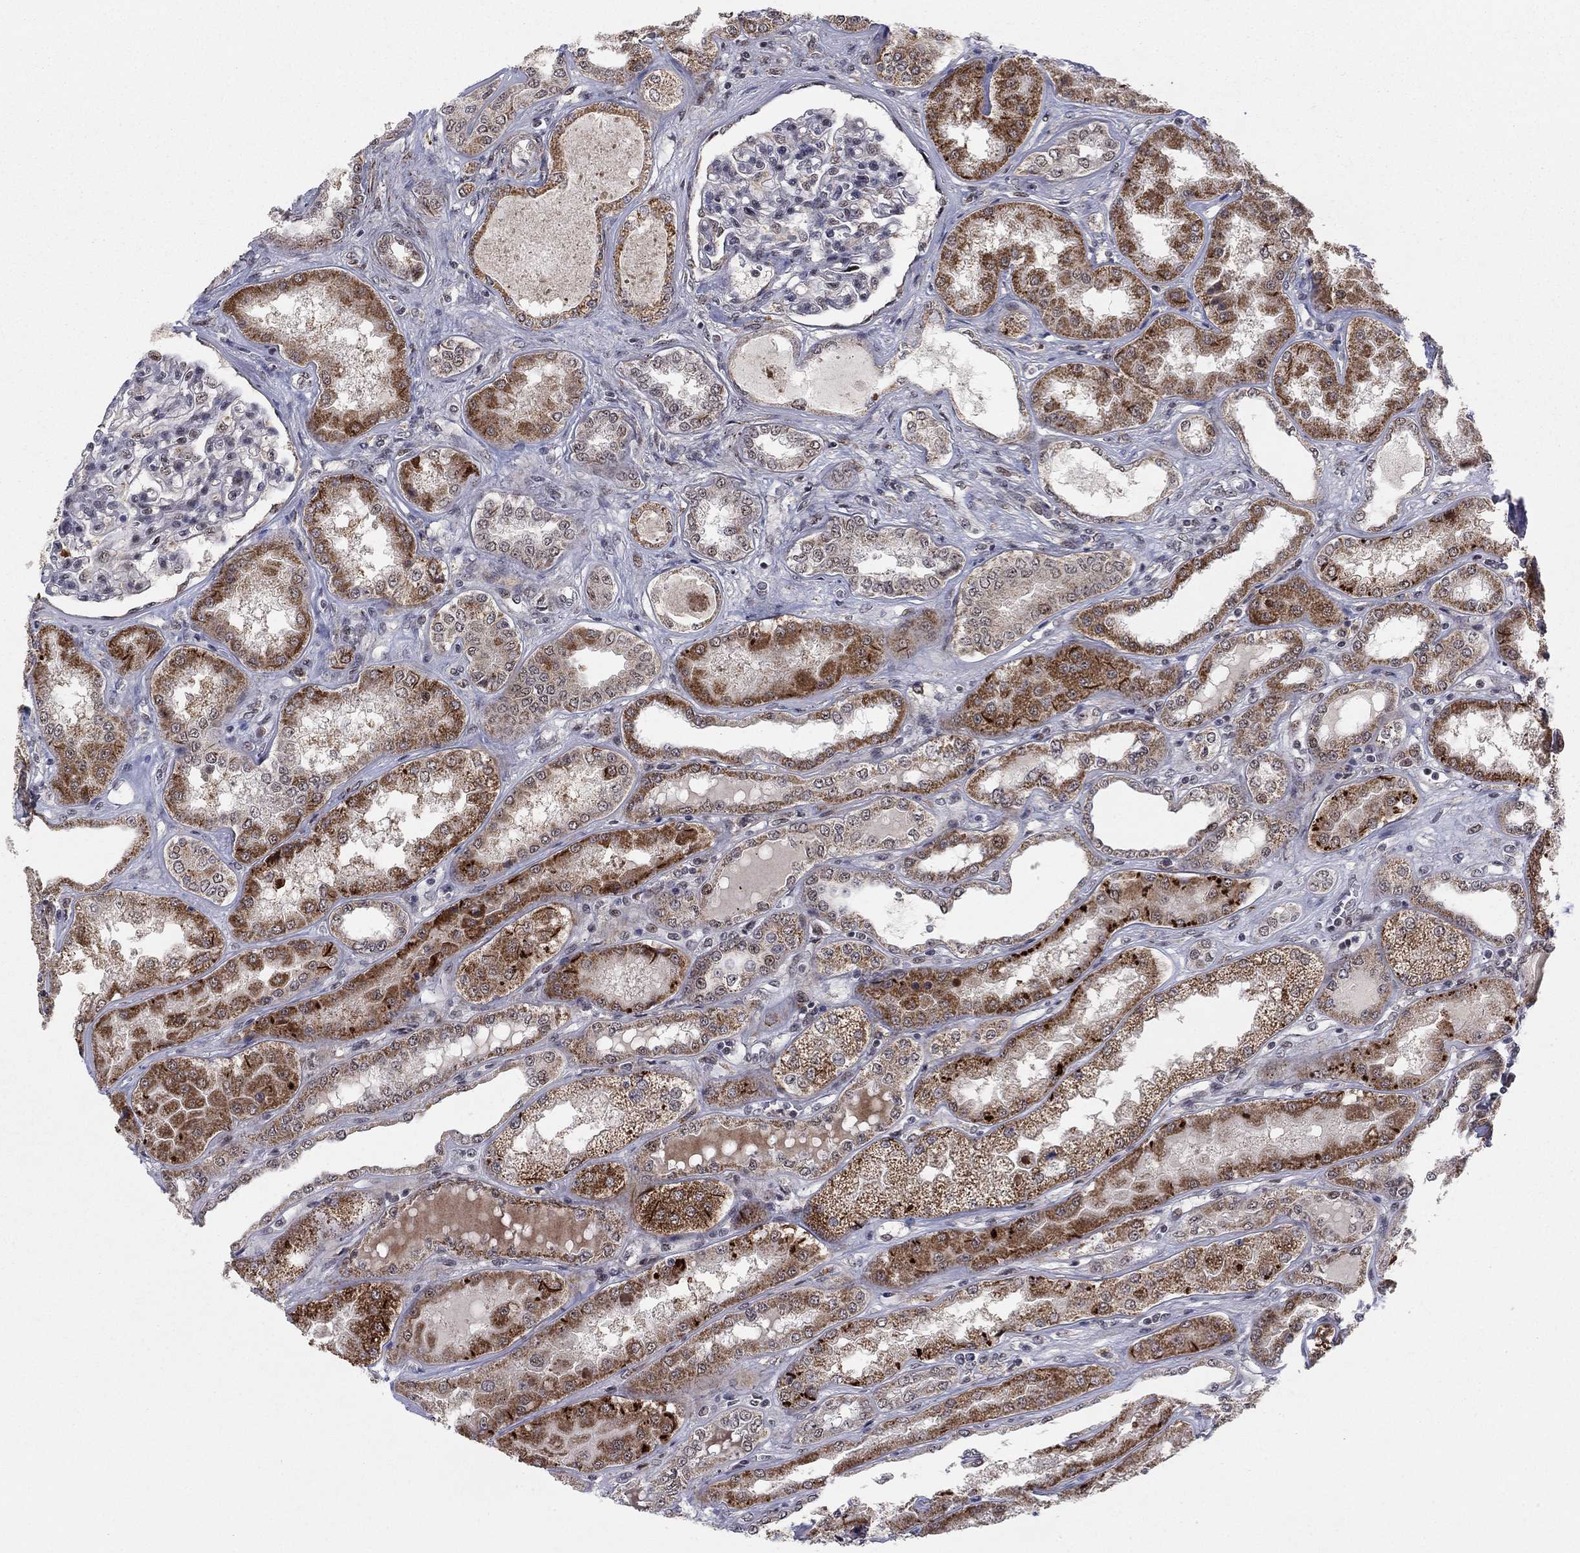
{"staining": {"intensity": "negative", "quantity": "none", "location": "none"}, "tissue": "kidney", "cell_type": "Cells in glomeruli", "image_type": "normal", "snomed": [{"axis": "morphology", "description": "Normal tissue, NOS"}, {"axis": "topography", "description": "Kidney"}], "caption": "This is a micrograph of IHC staining of unremarkable kidney, which shows no staining in cells in glomeruli. (Stains: DAB immunohistochemistry (IHC) with hematoxylin counter stain, Microscopy: brightfield microscopy at high magnification).", "gene": "ZNF395", "patient": {"sex": "female", "age": 56}}